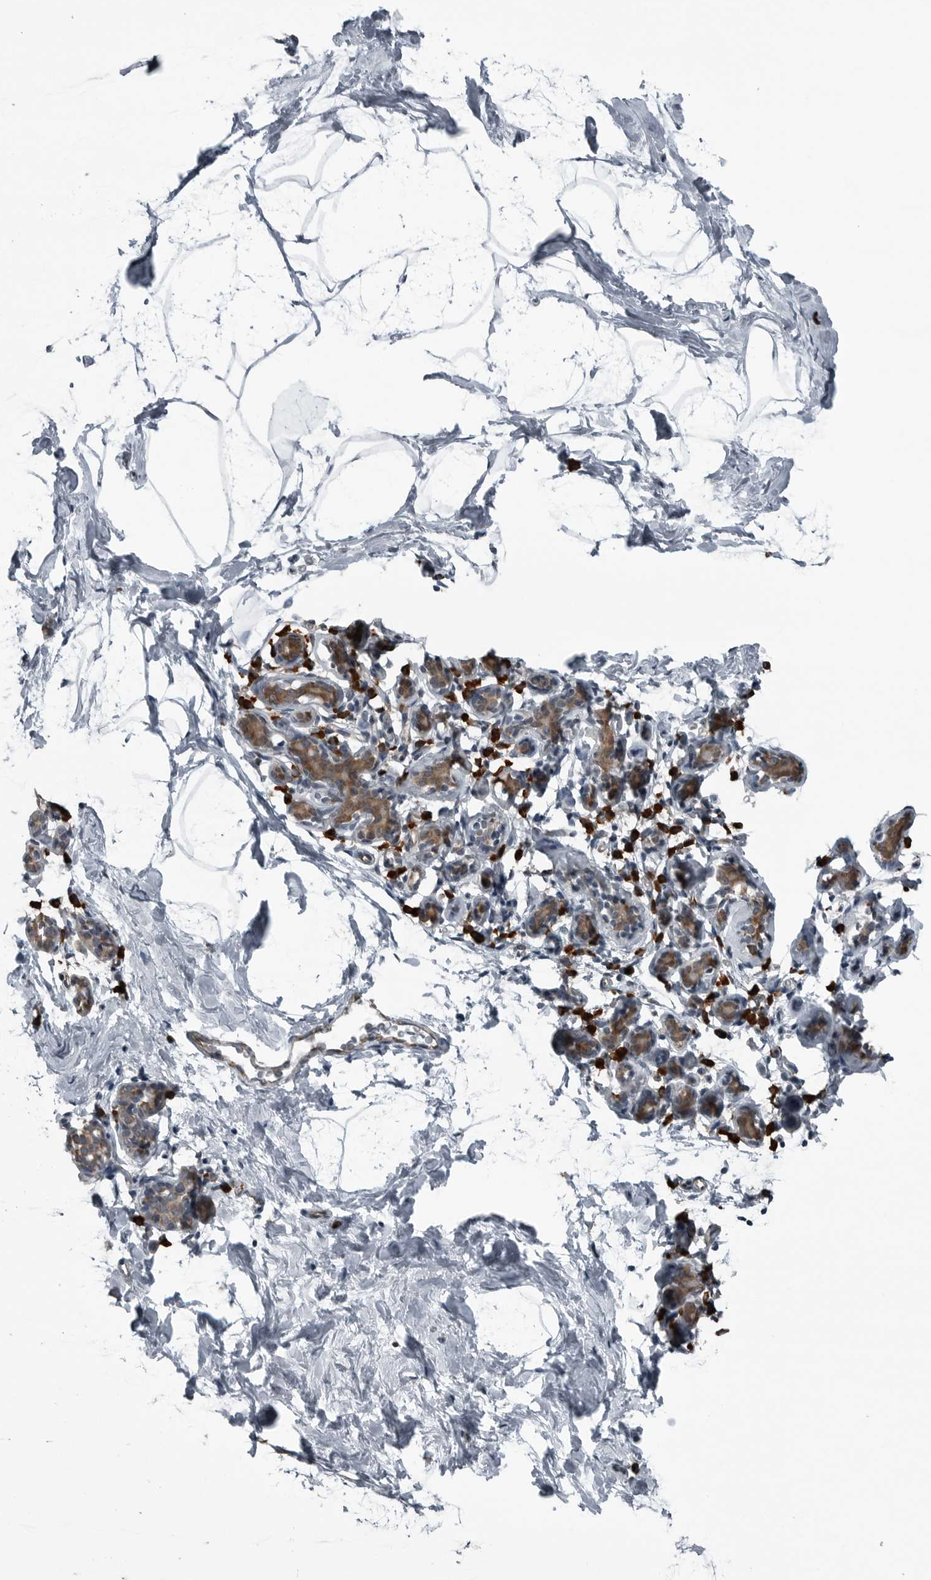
{"staining": {"intensity": "negative", "quantity": "none", "location": "none"}, "tissue": "breast", "cell_type": "Adipocytes", "image_type": "normal", "snomed": [{"axis": "morphology", "description": "Normal tissue, NOS"}, {"axis": "topography", "description": "Breast"}], "caption": "Immunohistochemistry photomicrograph of benign human breast stained for a protein (brown), which shows no expression in adipocytes.", "gene": "CEP85", "patient": {"sex": "female", "age": 62}}